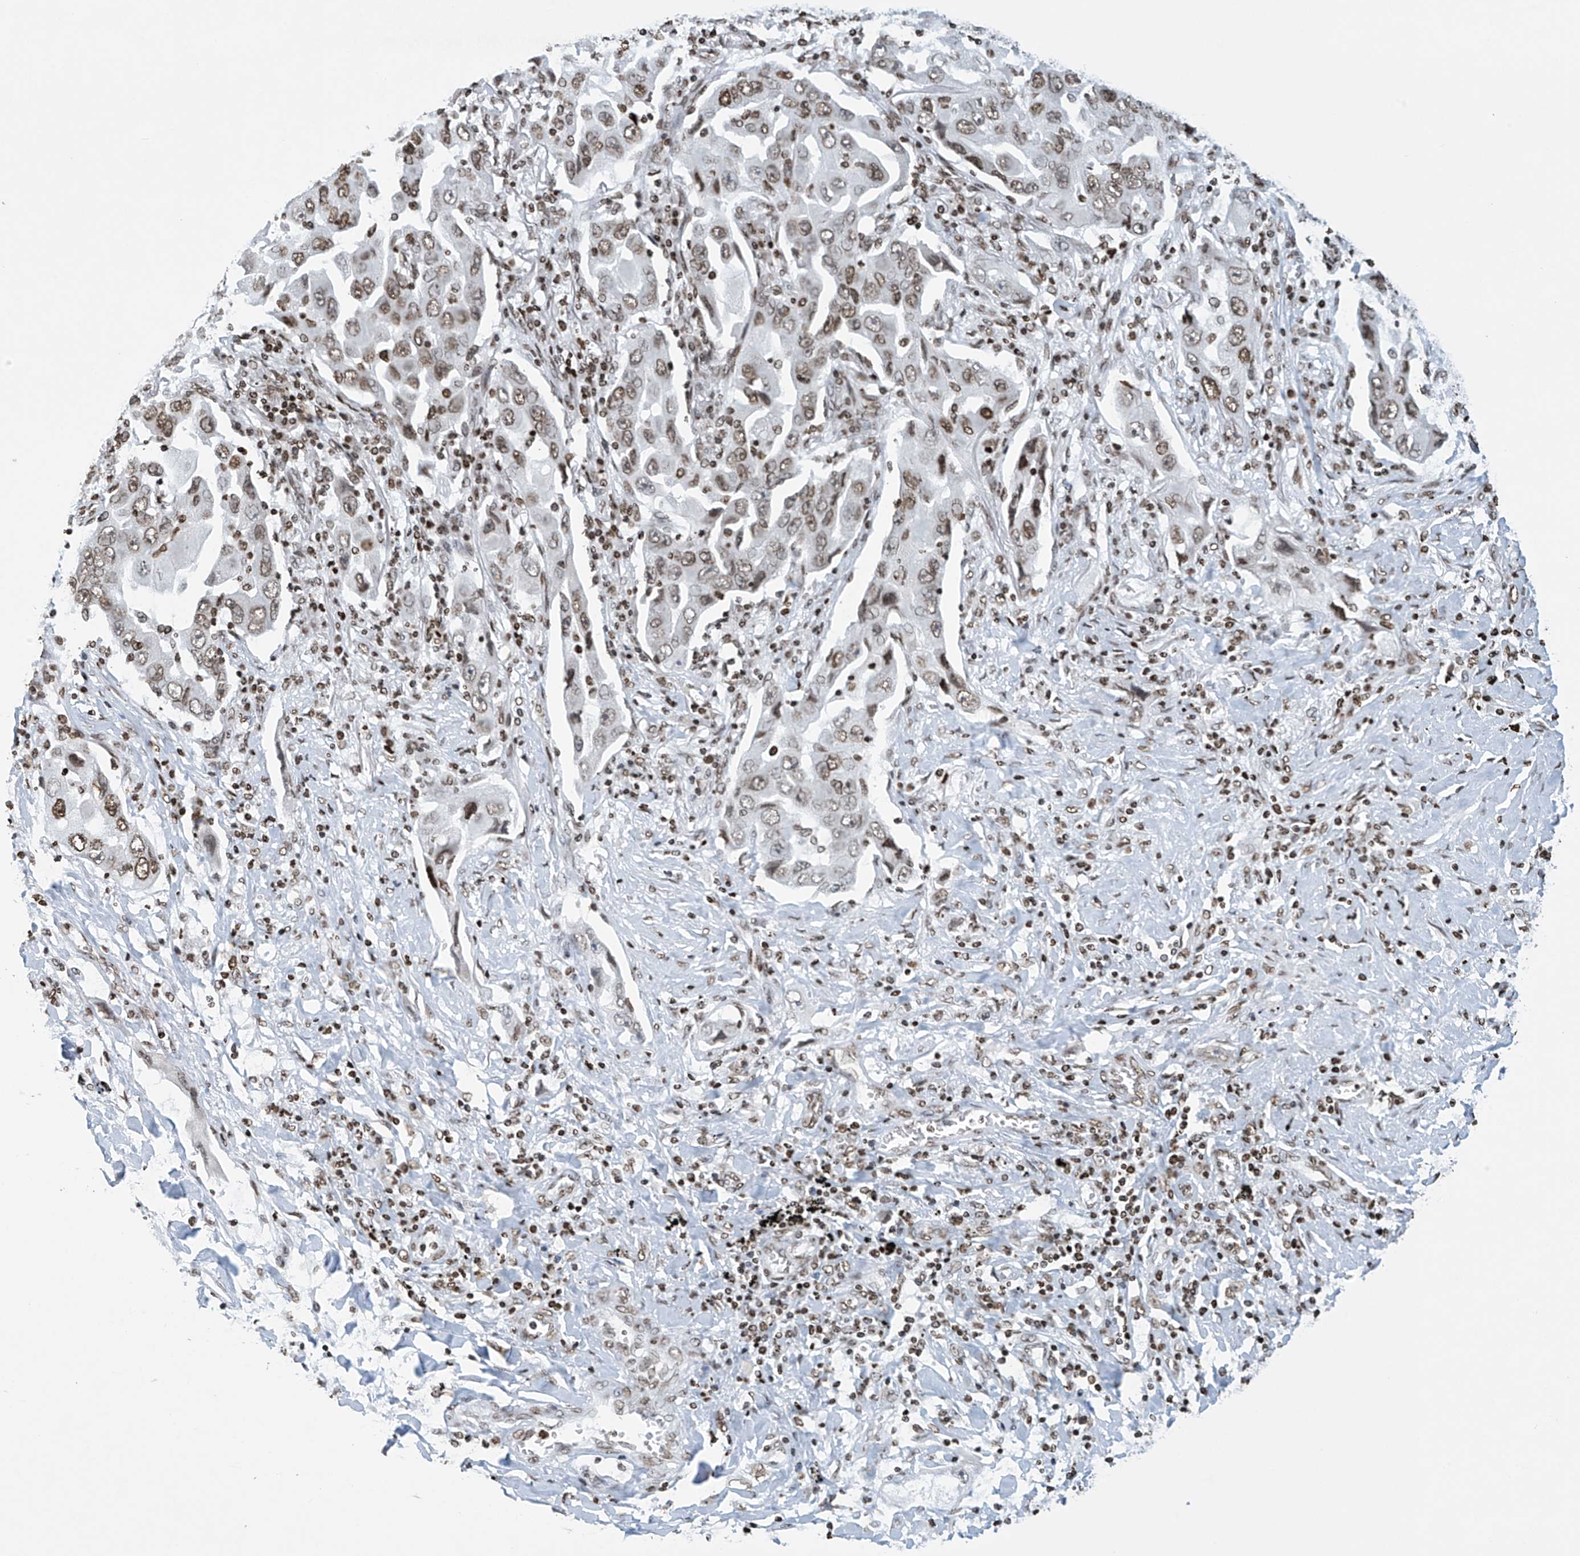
{"staining": {"intensity": "moderate", "quantity": ">75%", "location": "nuclear"}, "tissue": "lung cancer", "cell_type": "Tumor cells", "image_type": "cancer", "snomed": [{"axis": "morphology", "description": "Adenocarcinoma, NOS"}, {"axis": "topography", "description": "Lung"}], "caption": "A medium amount of moderate nuclear positivity is present in about >75% of tumor cells in lung adenocarcinoma tissue.", "gene": "H4C16", "patient": {"sex": "female", "age": 65}}